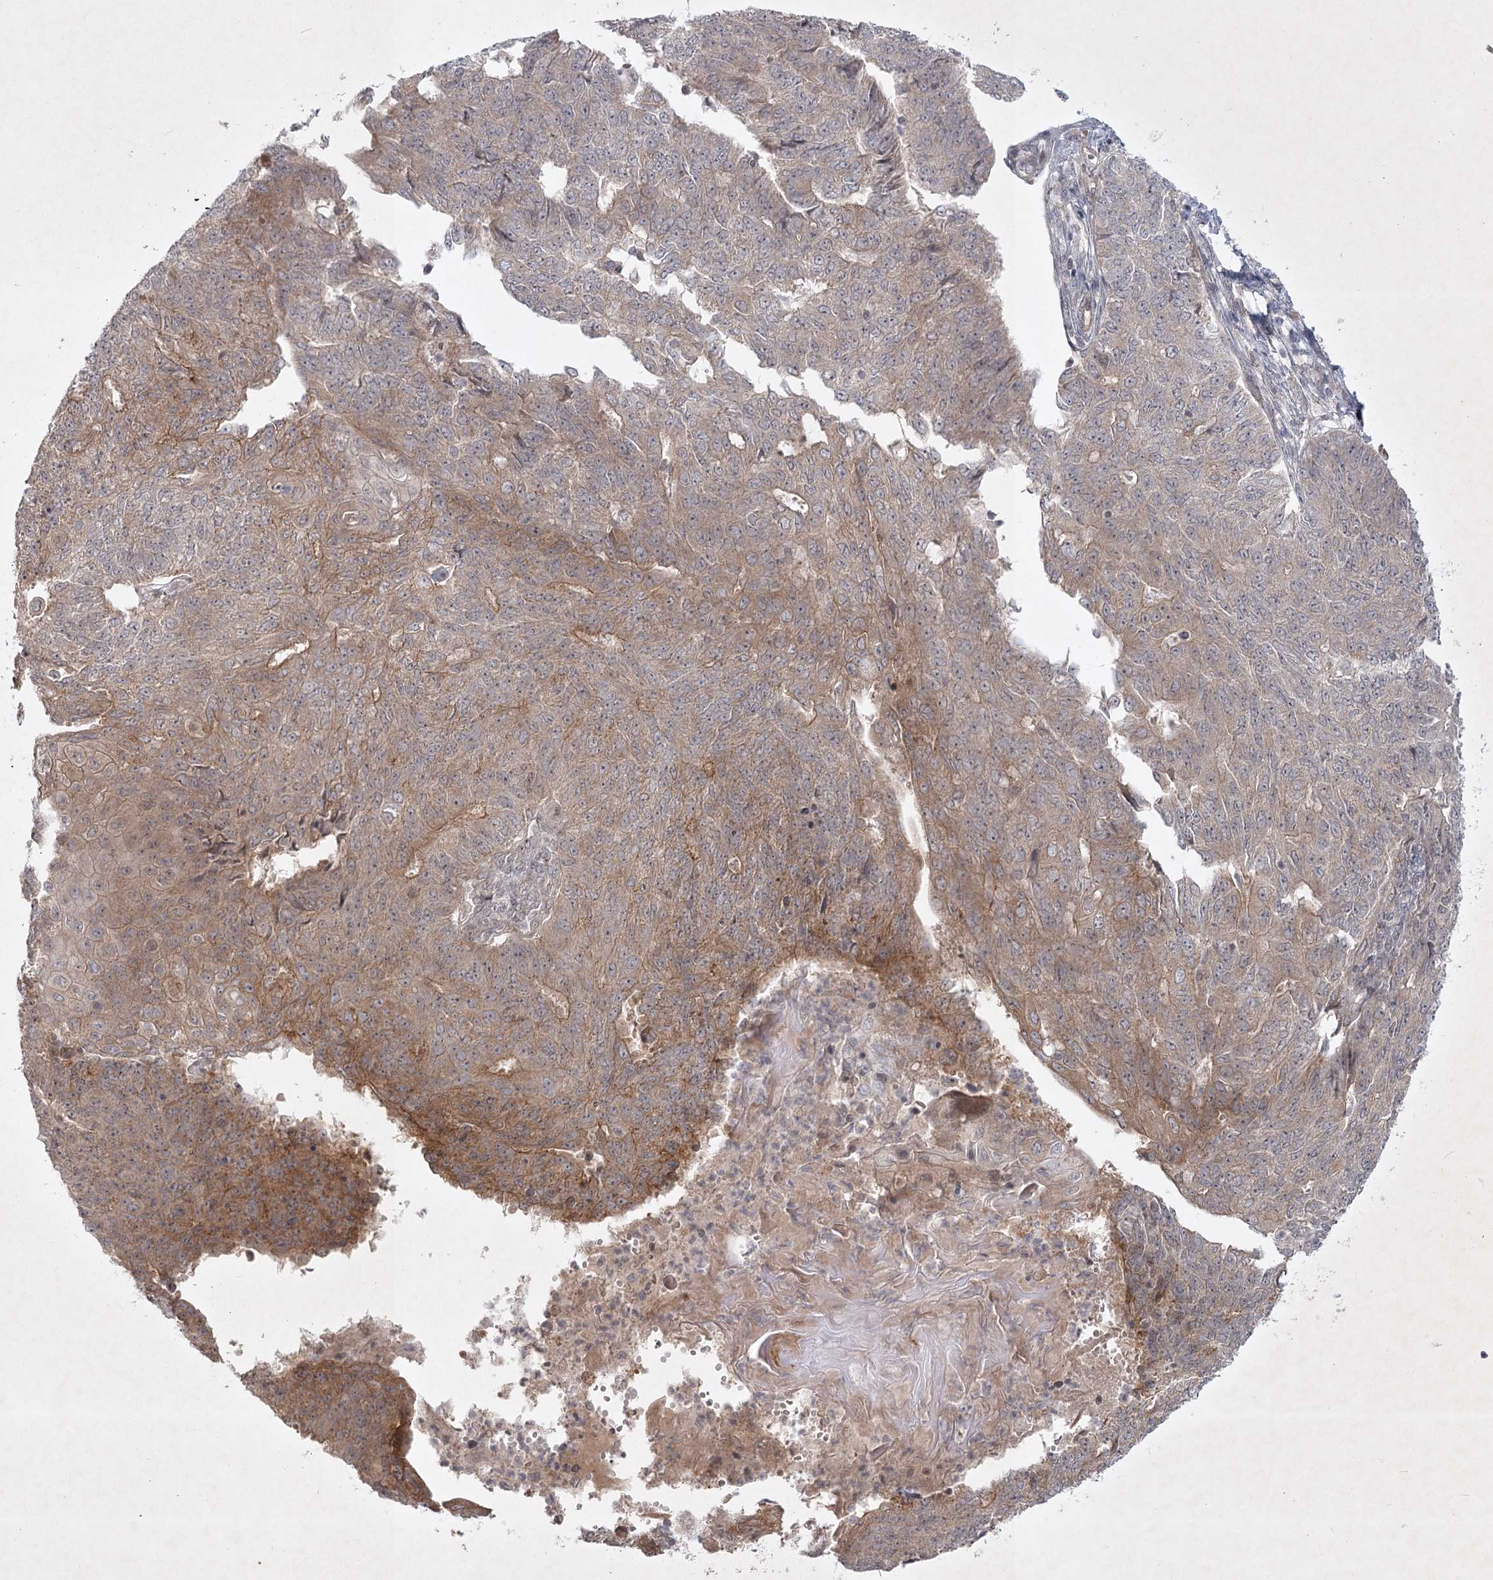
{"staining": {"intensity": "moderate", "quantity": "25%-75%", "location": "cytoplasmic/membranous"}, "tissue": "endometrial cancer", "cell_type": "Tumor cells", "image_type": "cancer", "snomed": [{"axis": "morphology", "description": "Adenocarcinoma, NOS"}, {"axis": "topography", "description": "Endometrium"}], "caption": "A high-resolution photomicrograph shows immunohistochemistry staining of adenocarcinoma (endometrial), which reveals moderate cytoplasmic/membranous positivity in about 25%-75% of tumor cells.", "gene": "SH2D3A", "patient": {"sex": "female", "age": 32}}